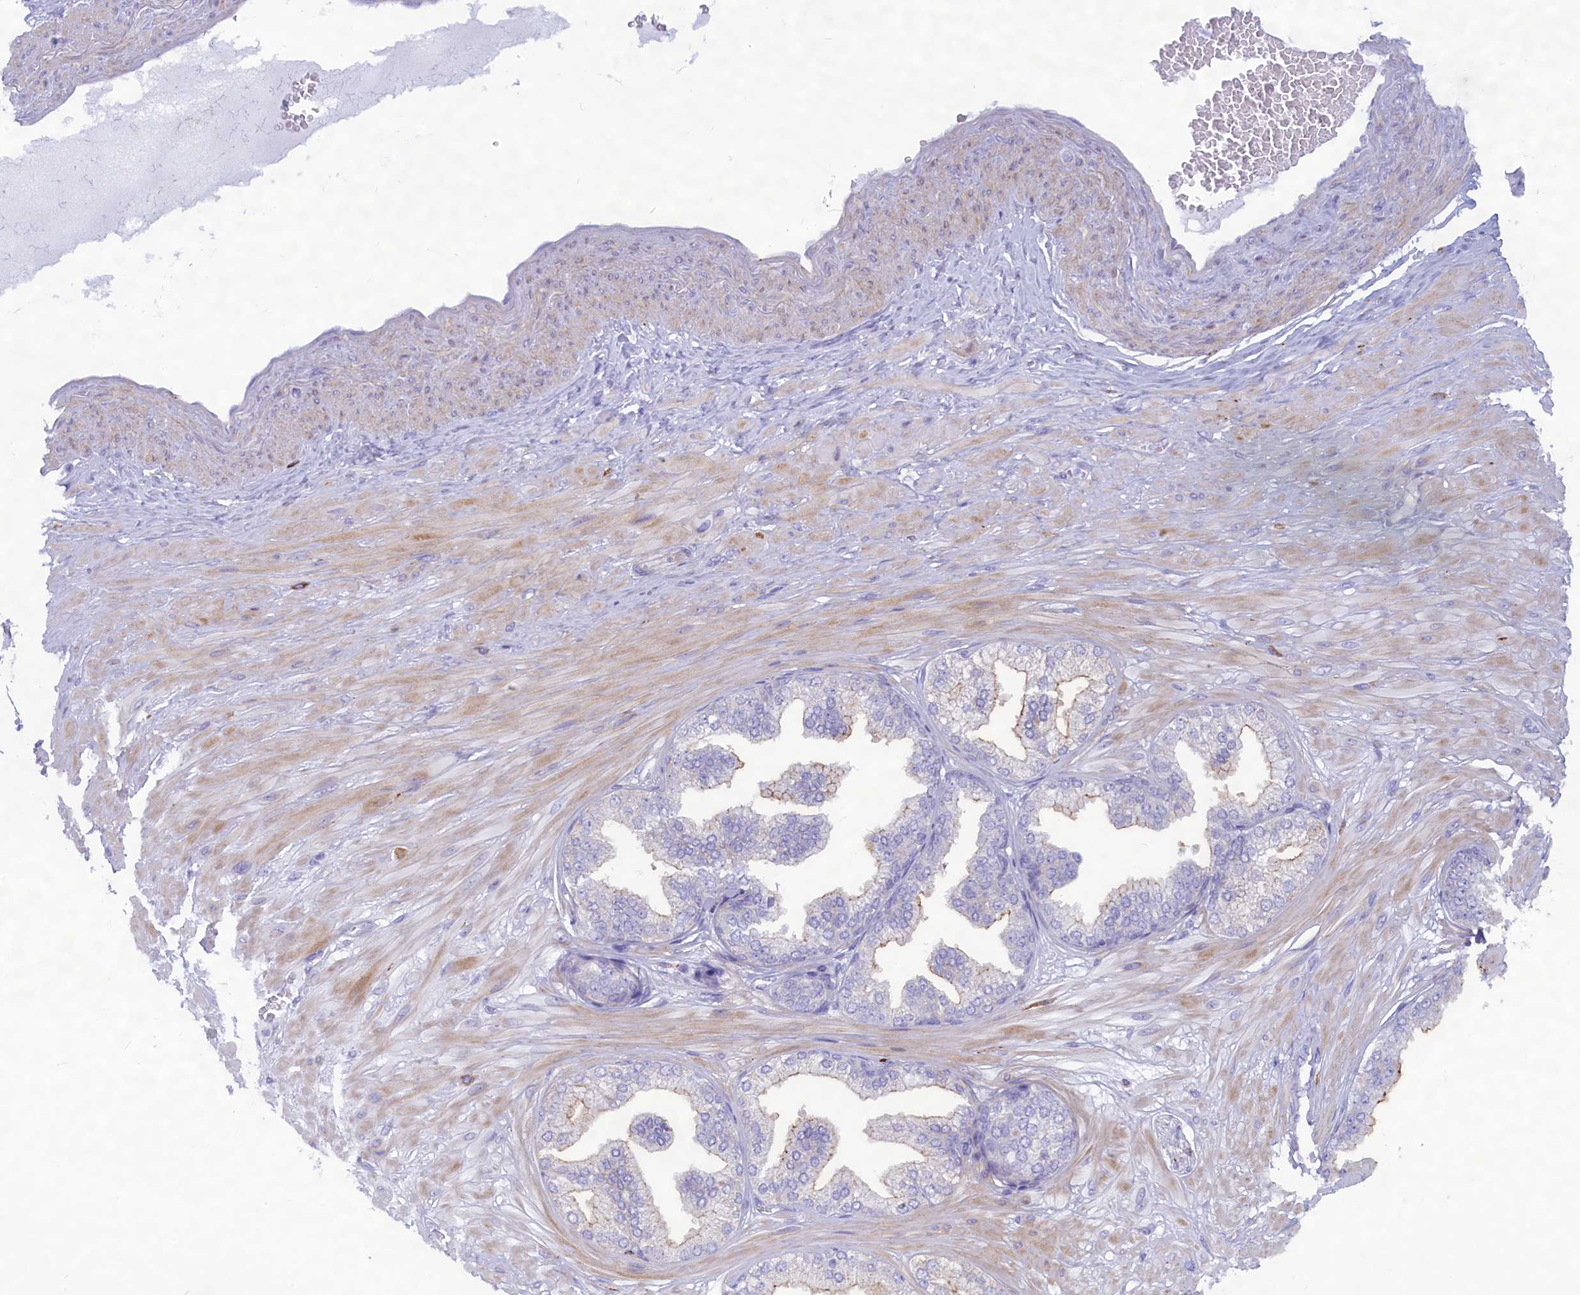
{"staining": {"intensity": "negative", "quantity": "none", "location": "none"}, "tissue": "adipose tissue", "cell_type": "Adipocytes", "image_type": "normal", "snomed": [{"axis": "morphology", "description": "Normal tissue, NOS"}, {"axis": "morphology", "description": "Adenocarcinoma, Low grade"}, {"axis": "topography", "description": "Prostate"}, {"axis": "topography", "description": "Peripheral nerve tissue"}], "caption": "This is an IHC histopathology image of unremarkable human adipose tissue. There is no positivity in adipocytes.", "gene": "MPV17L2", "patient": {"sex": "male", "age": 63}}